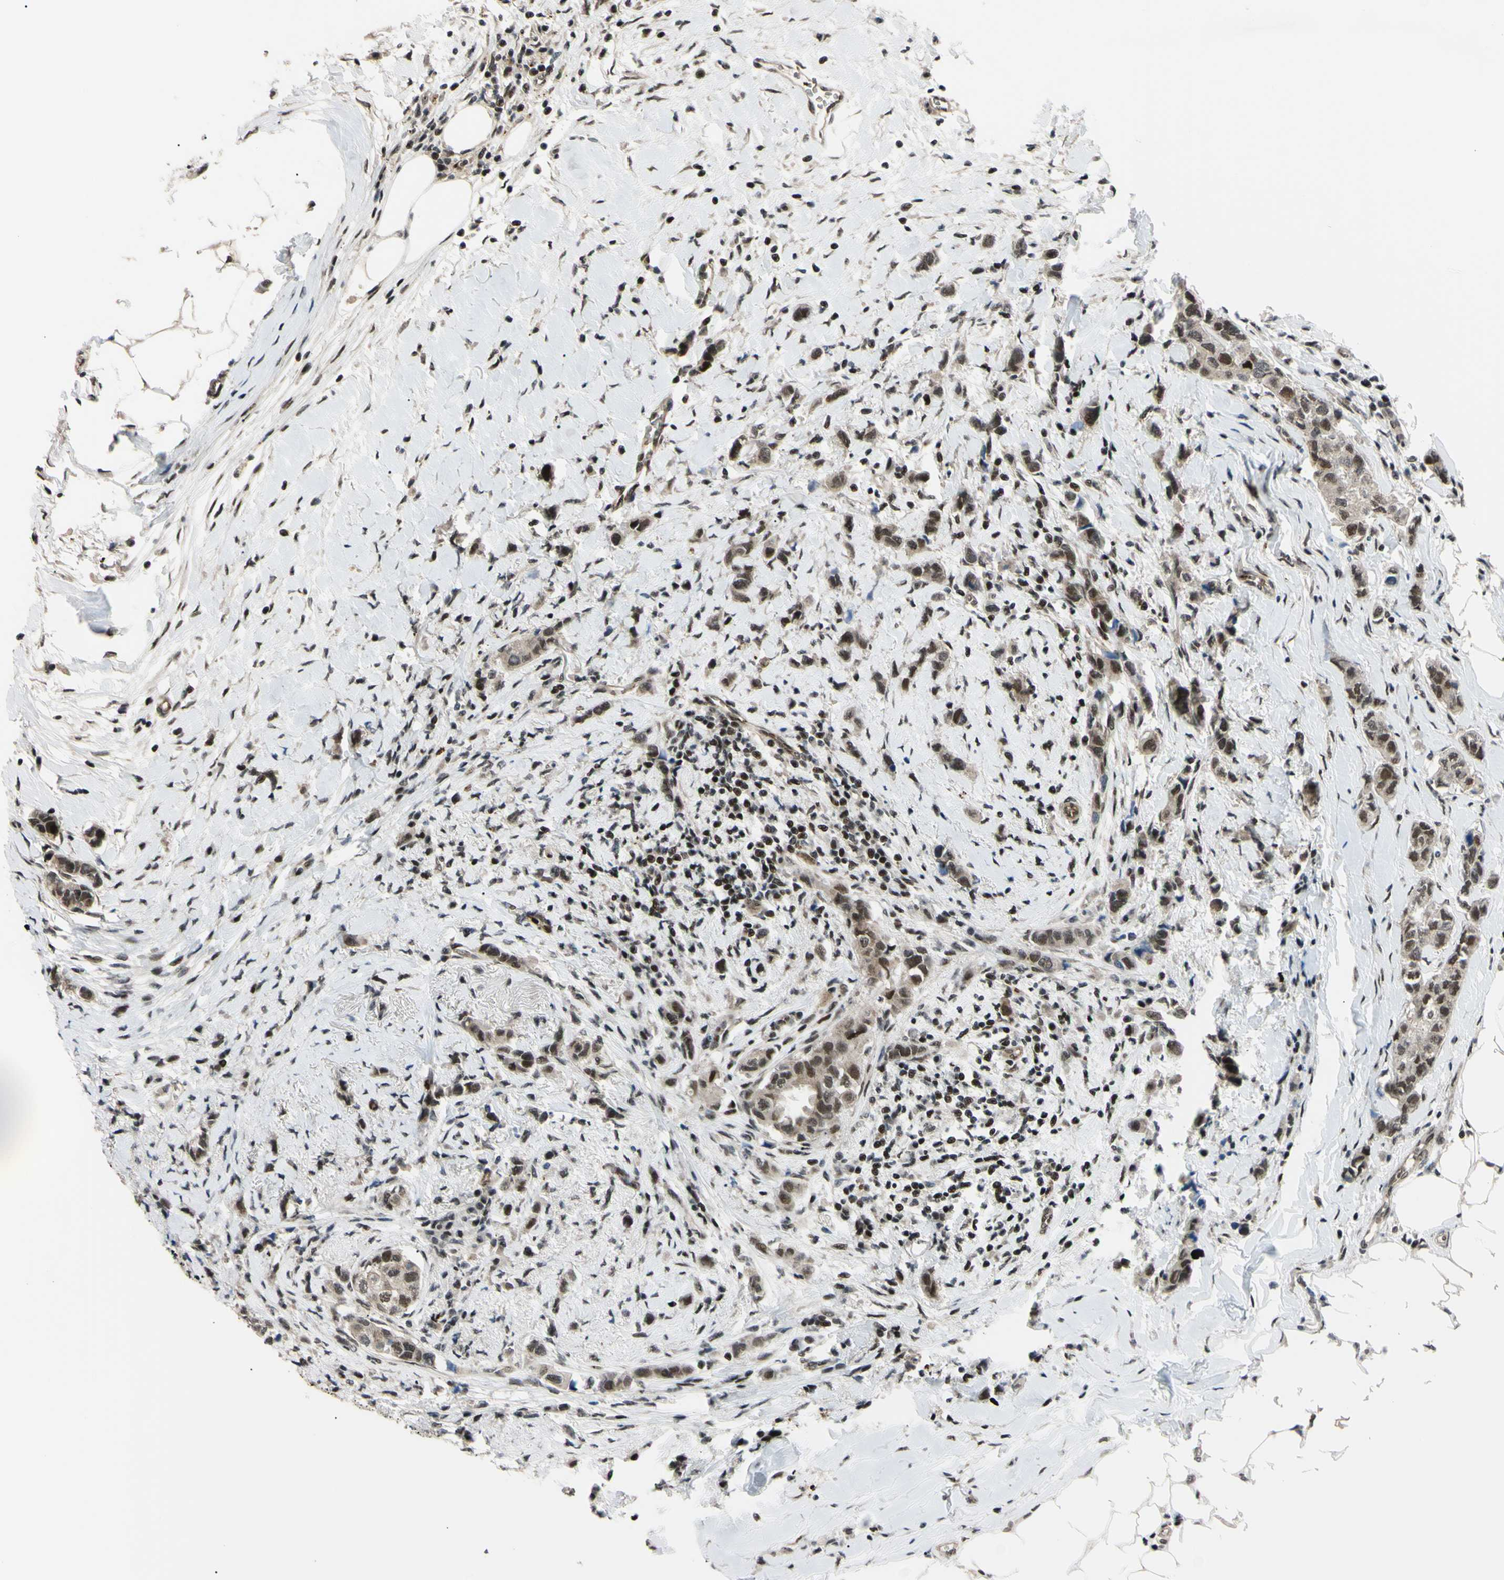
{"staining": {"intensity": "moderate", "quantity": ">75%", "location": "nuclear"}, "tissue": "breast cancer", "cell_type": "Tumor cells", "image_type": "cancer", "snomed": [{"axis": "morphology", "description": "Normal tissue, NOS"}, {"axis": "morphology", "description": "Duct carcinoma"}, {"axis": "topography", "description": "Breast"}], "caption": "Breast invasive ductal carcinoma stained for a protein (brown) exhibits moderate nuclear positive positivity in about >75% of tumor cells.", "gene": "THAP12", "patient": {"sex": "female", "age": 50}}